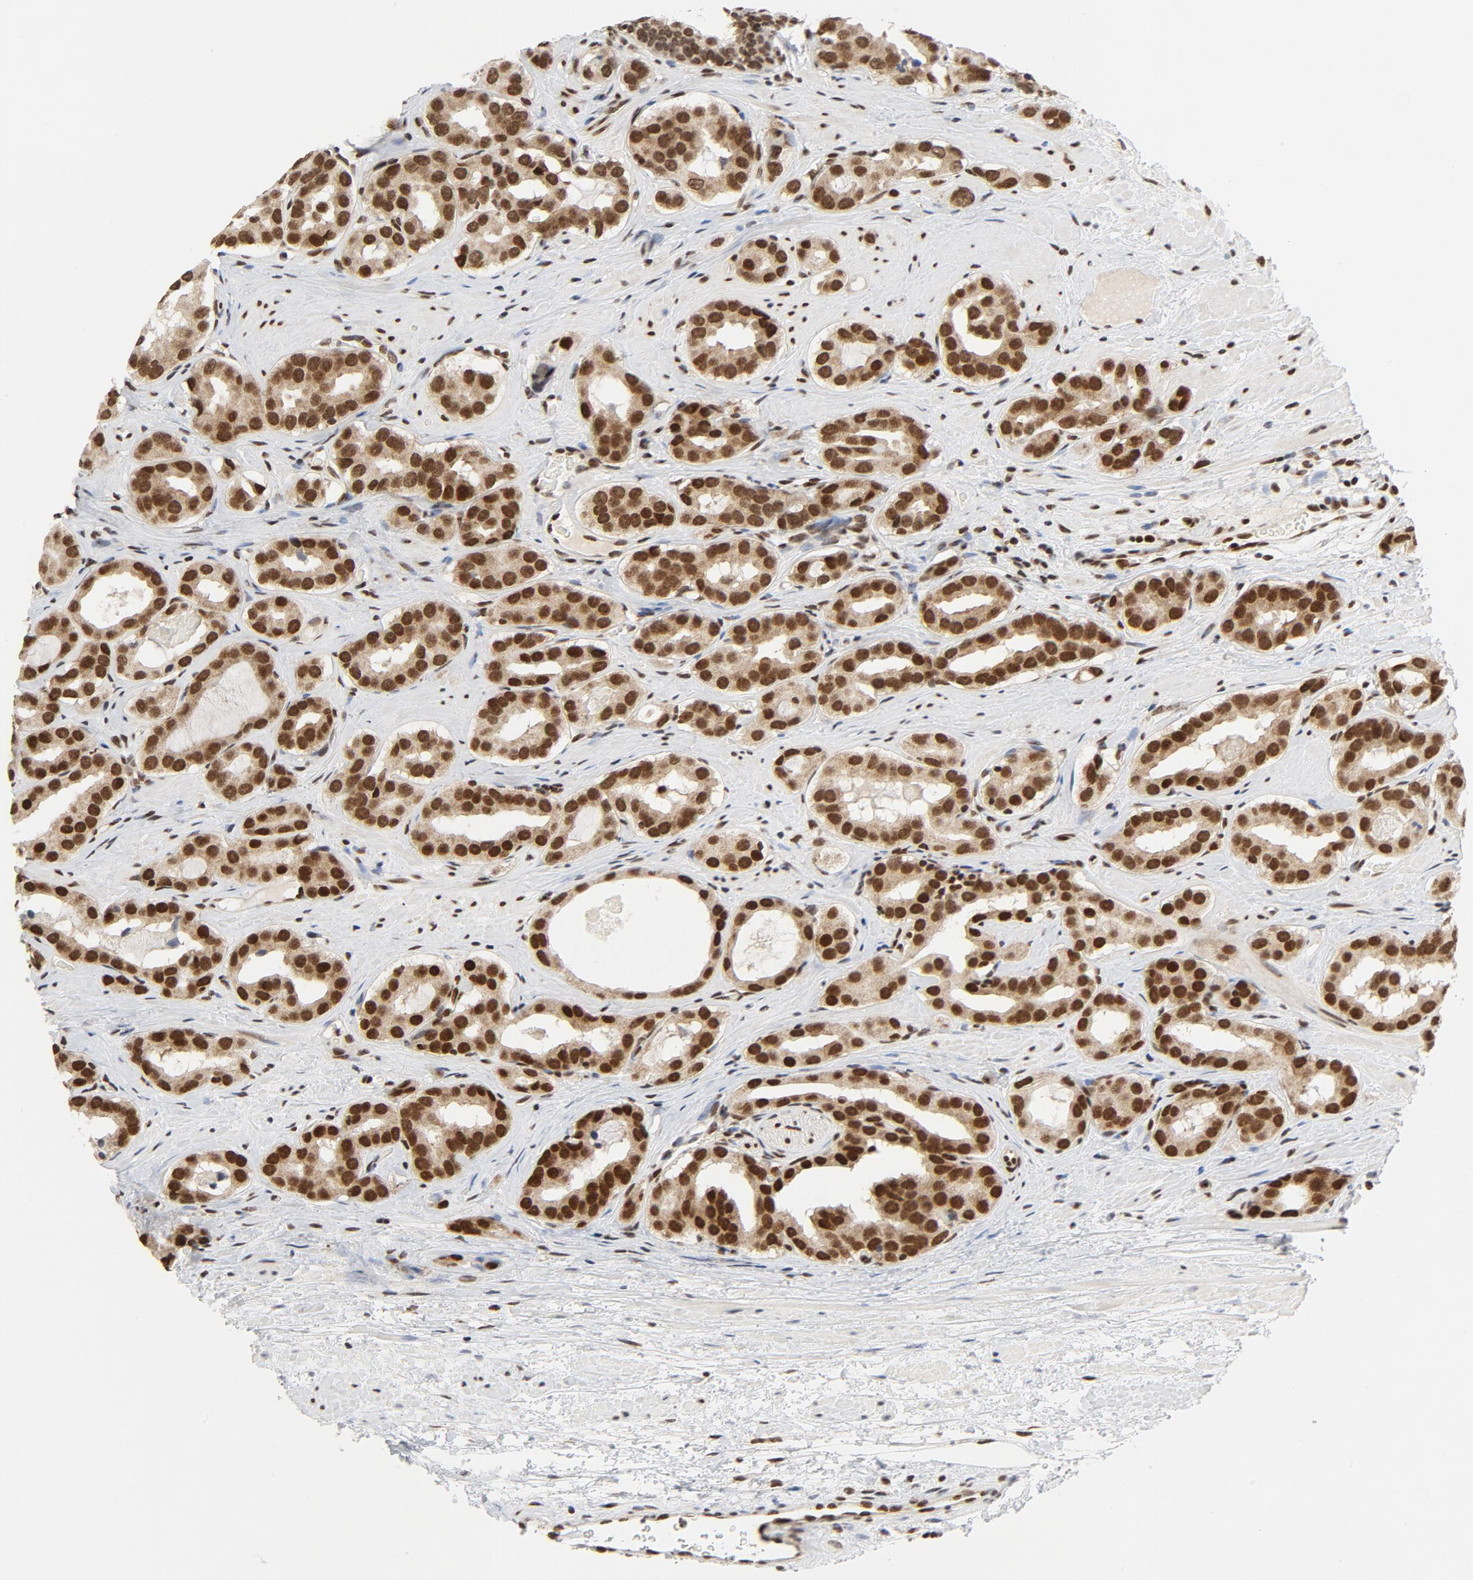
{"staining": {"intensity": "strong", "quantity": ">75%", "location": "nuclear"}, "tissue": "prostate cancer", "cell_type": "Tumor cells", "image_type": "cancer", "snomed": [{"axis": "morphology", "description": "Adenocarcinoma, Low grade"}, {"axis": "topography", "description": "Prostate"}], "caption": "Protein expression analysis of prostate adenocarcinoma (low-grade) reveals strong nuclear positivity in about >75% of tumor cells.", "gene": "ERCC1", "patient": {"sex": "male", "age": 59}}